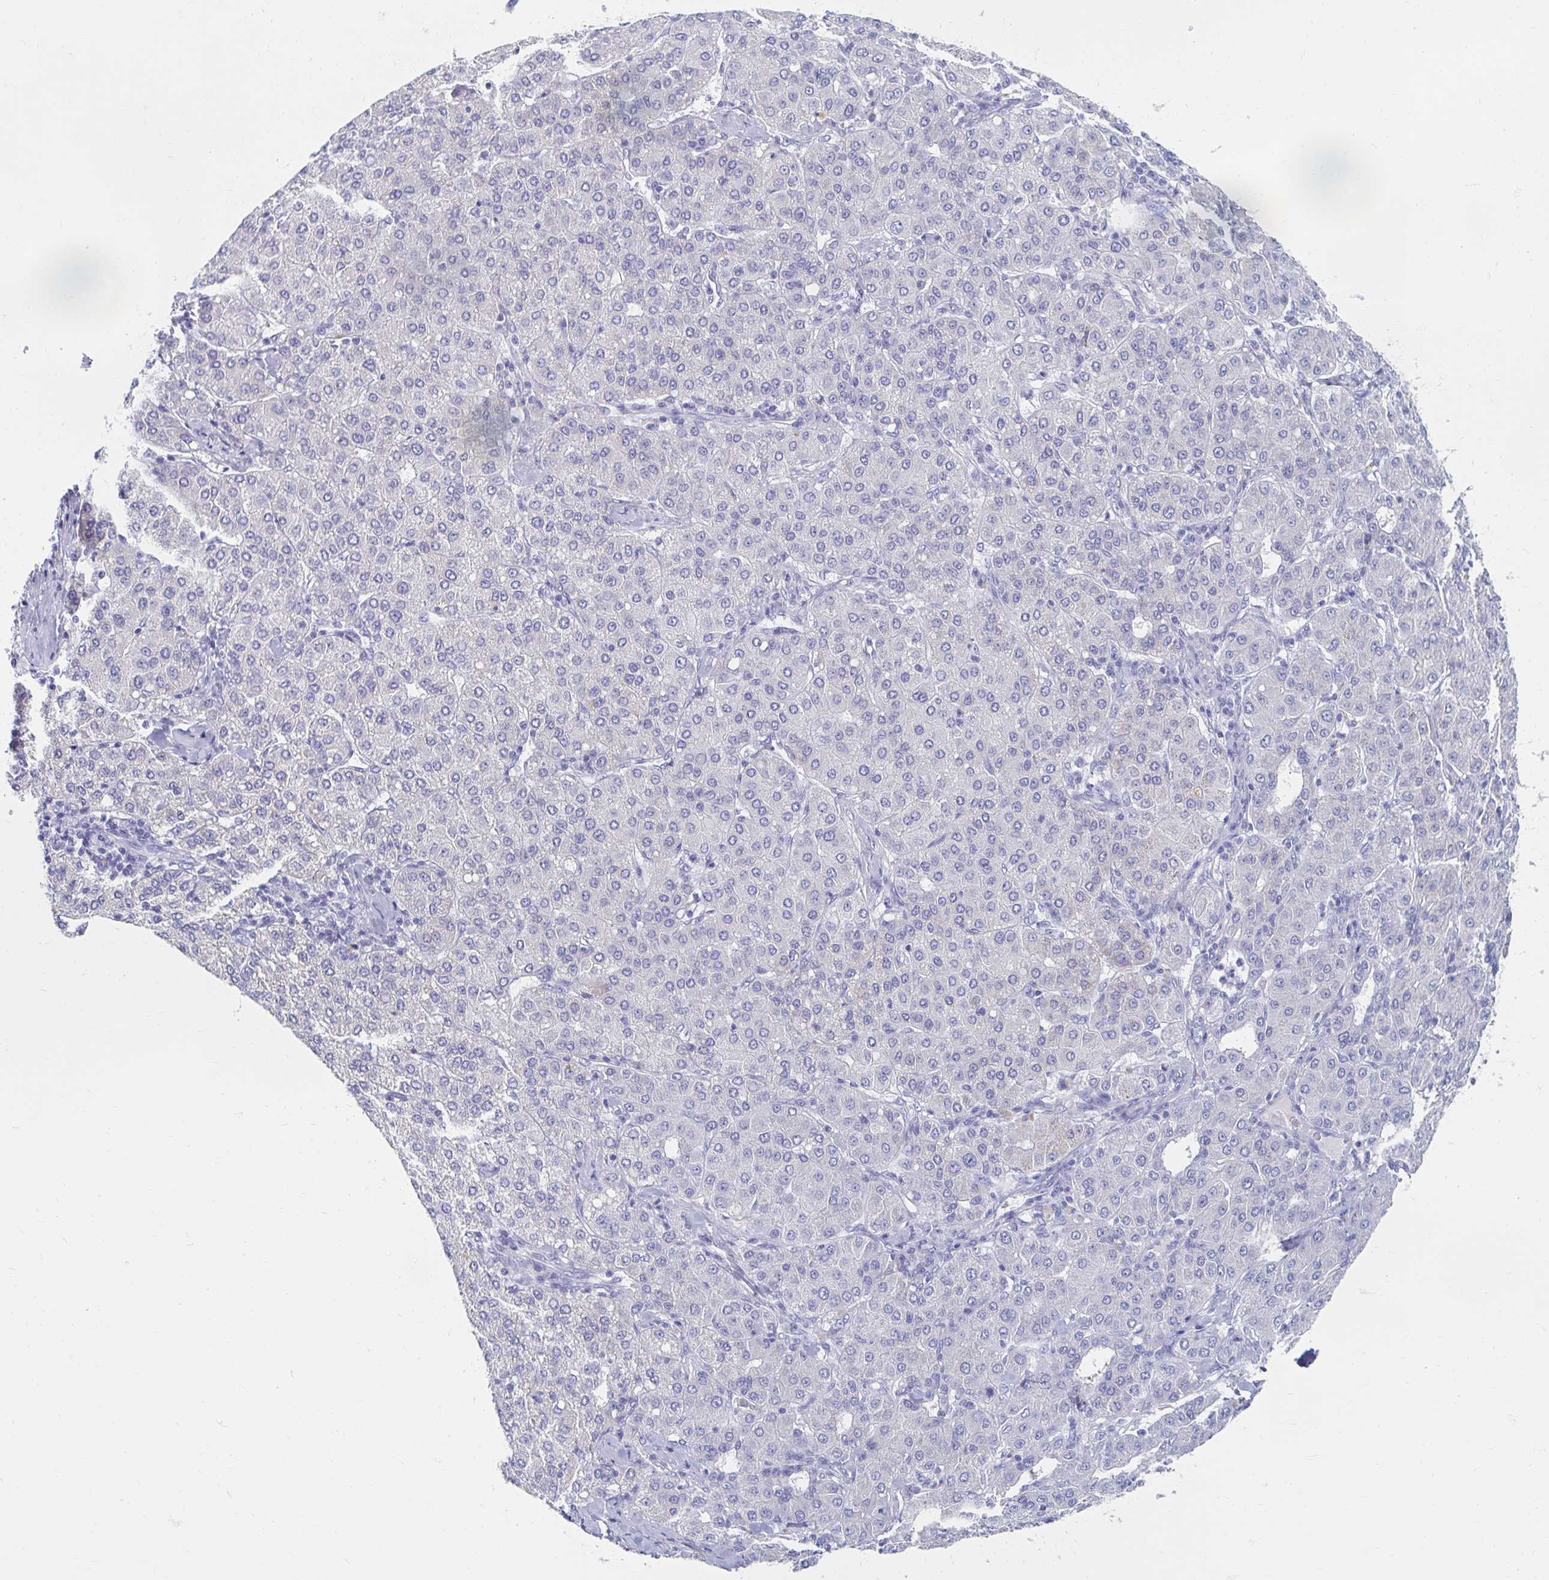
{"staining": {"intensity": "negative", "quantity": "none", "location": "none"}, "tissue": "liver cancer", "cell_type": "Tumor cells", "image_type": "cancer", "snomed": [{"axis": "morphology", "description": "Carcinoma, Hepatocellular, NOS"}, {"axis": "topography", "description": "Liver"}], "caption": "This is a histopathology image of immunohistochemistry staining of liver cancer, which shows no expression in tumor cells.", "gene": "MYLK2", "patient": {"sex": "male", "age": 65}}